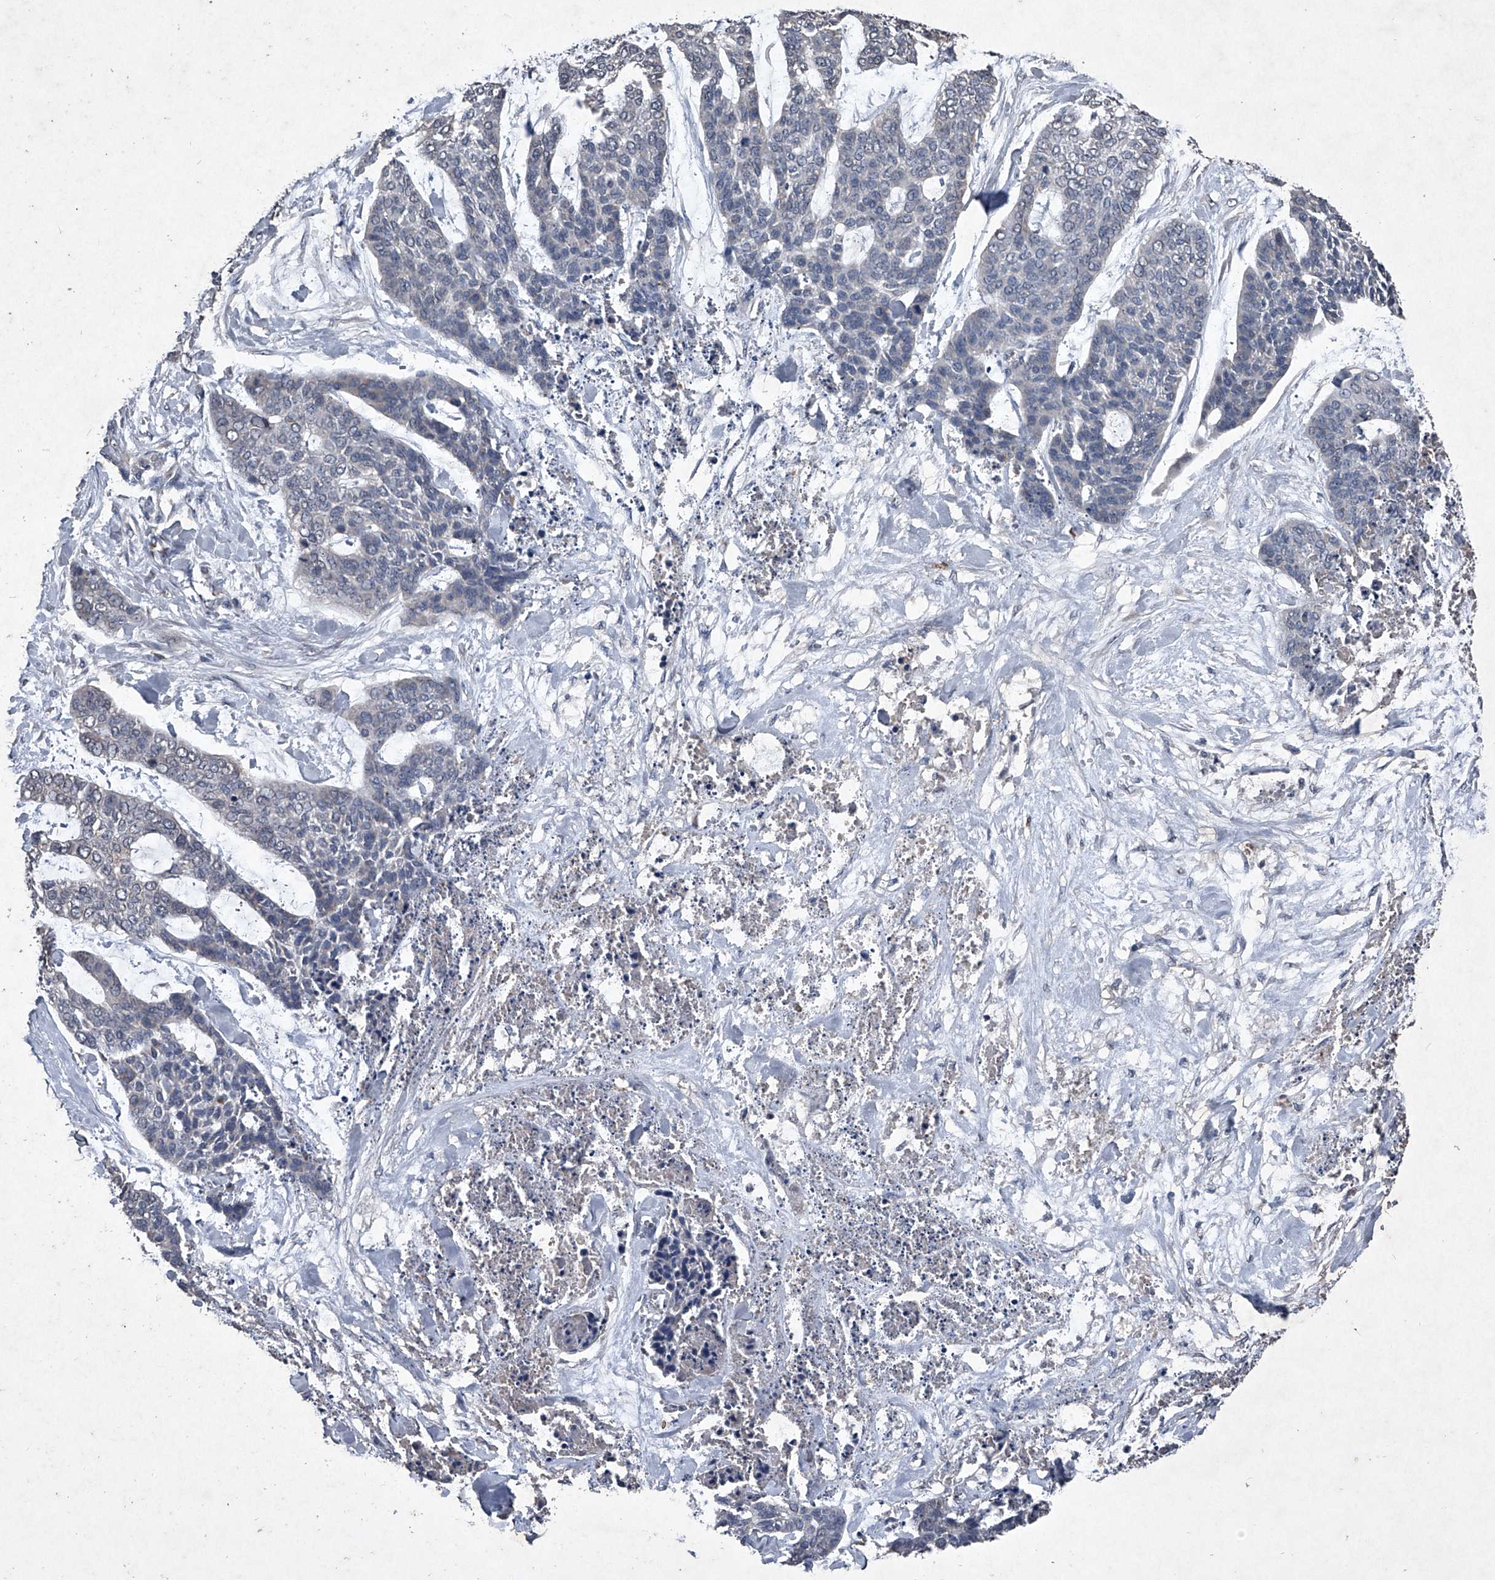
{"staining": {"intensity": "negative", "quantity": "none", "location": "none"}, "tissue": "skin cancer", "cell_type": "Tumor cells", "image_type": "cancer", "snomed": [{"axis": "morphology", "description": "Basal cell carcinoma"}, {"axis": "topography", "description": "Skin"}], "caption": "This is an IHC photomicrograph of skin cancer (basal cell carcinoma). There is no positivity in tumor cells.", "gene": "MAPKAP1", "patient": {"sex": "female", "age": 64}}